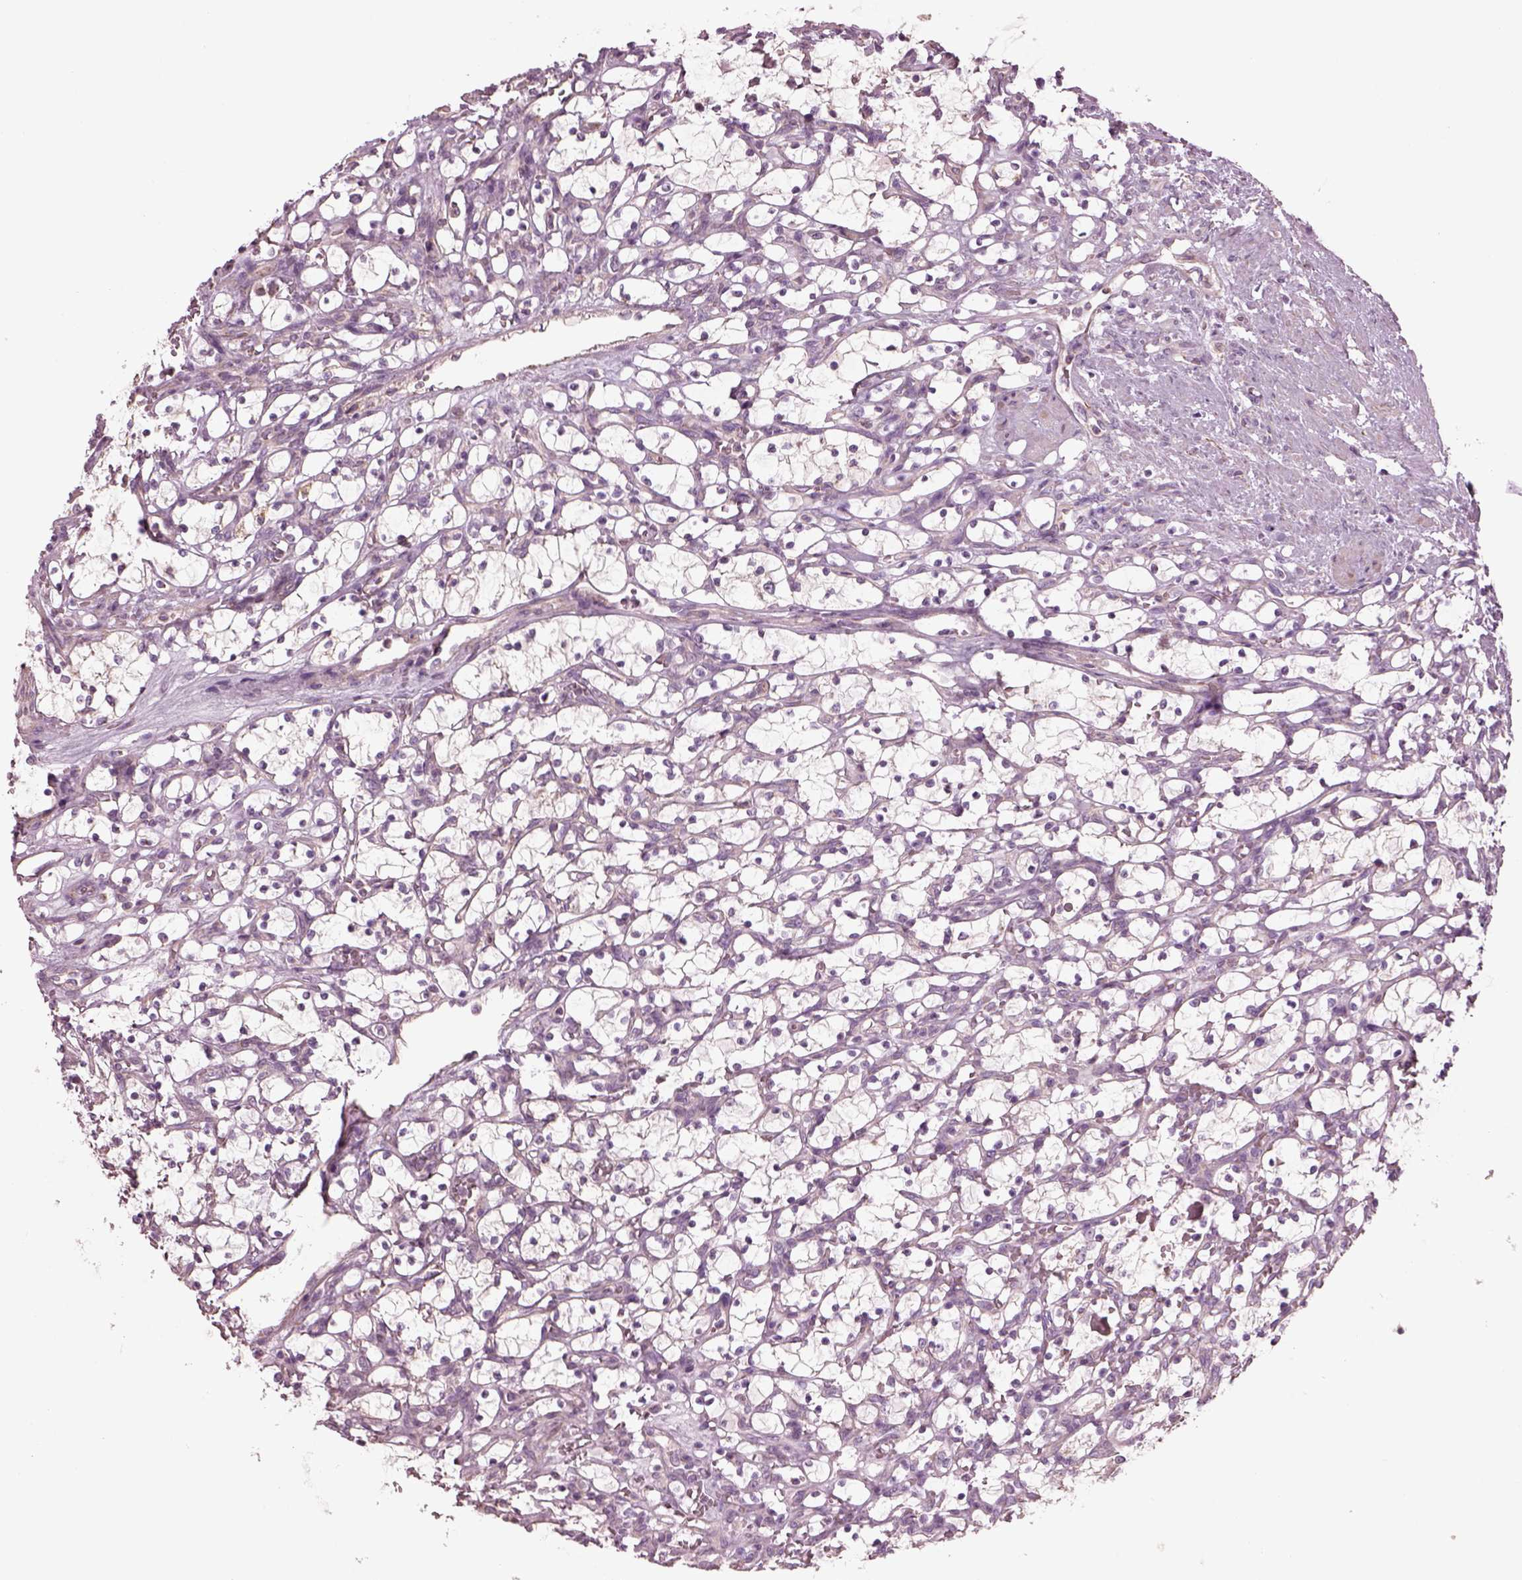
{"staining": {"intensity": "negative", "quantity": "none", "location": "none"}, "tissue": "renal cancer", "cell_type": "Tumor cells", "image_type": "cancer", "snomed": [{"axis": "morphology", "description": "Adenocarcinoma, NOS"}, {"axis": "topography", "description": "Kidney"}], "caption": "Tumor cells show no significant protein expression in adenocarcinoma (renal). Brightfield microscopy of IHC stained with DAB (3,3'-diaminobenzidine) (brown) and hematoxylin (blue), captured at high magnification.", "gene": "SPATA7", "patient": {"sex": "female", "age": 69}}